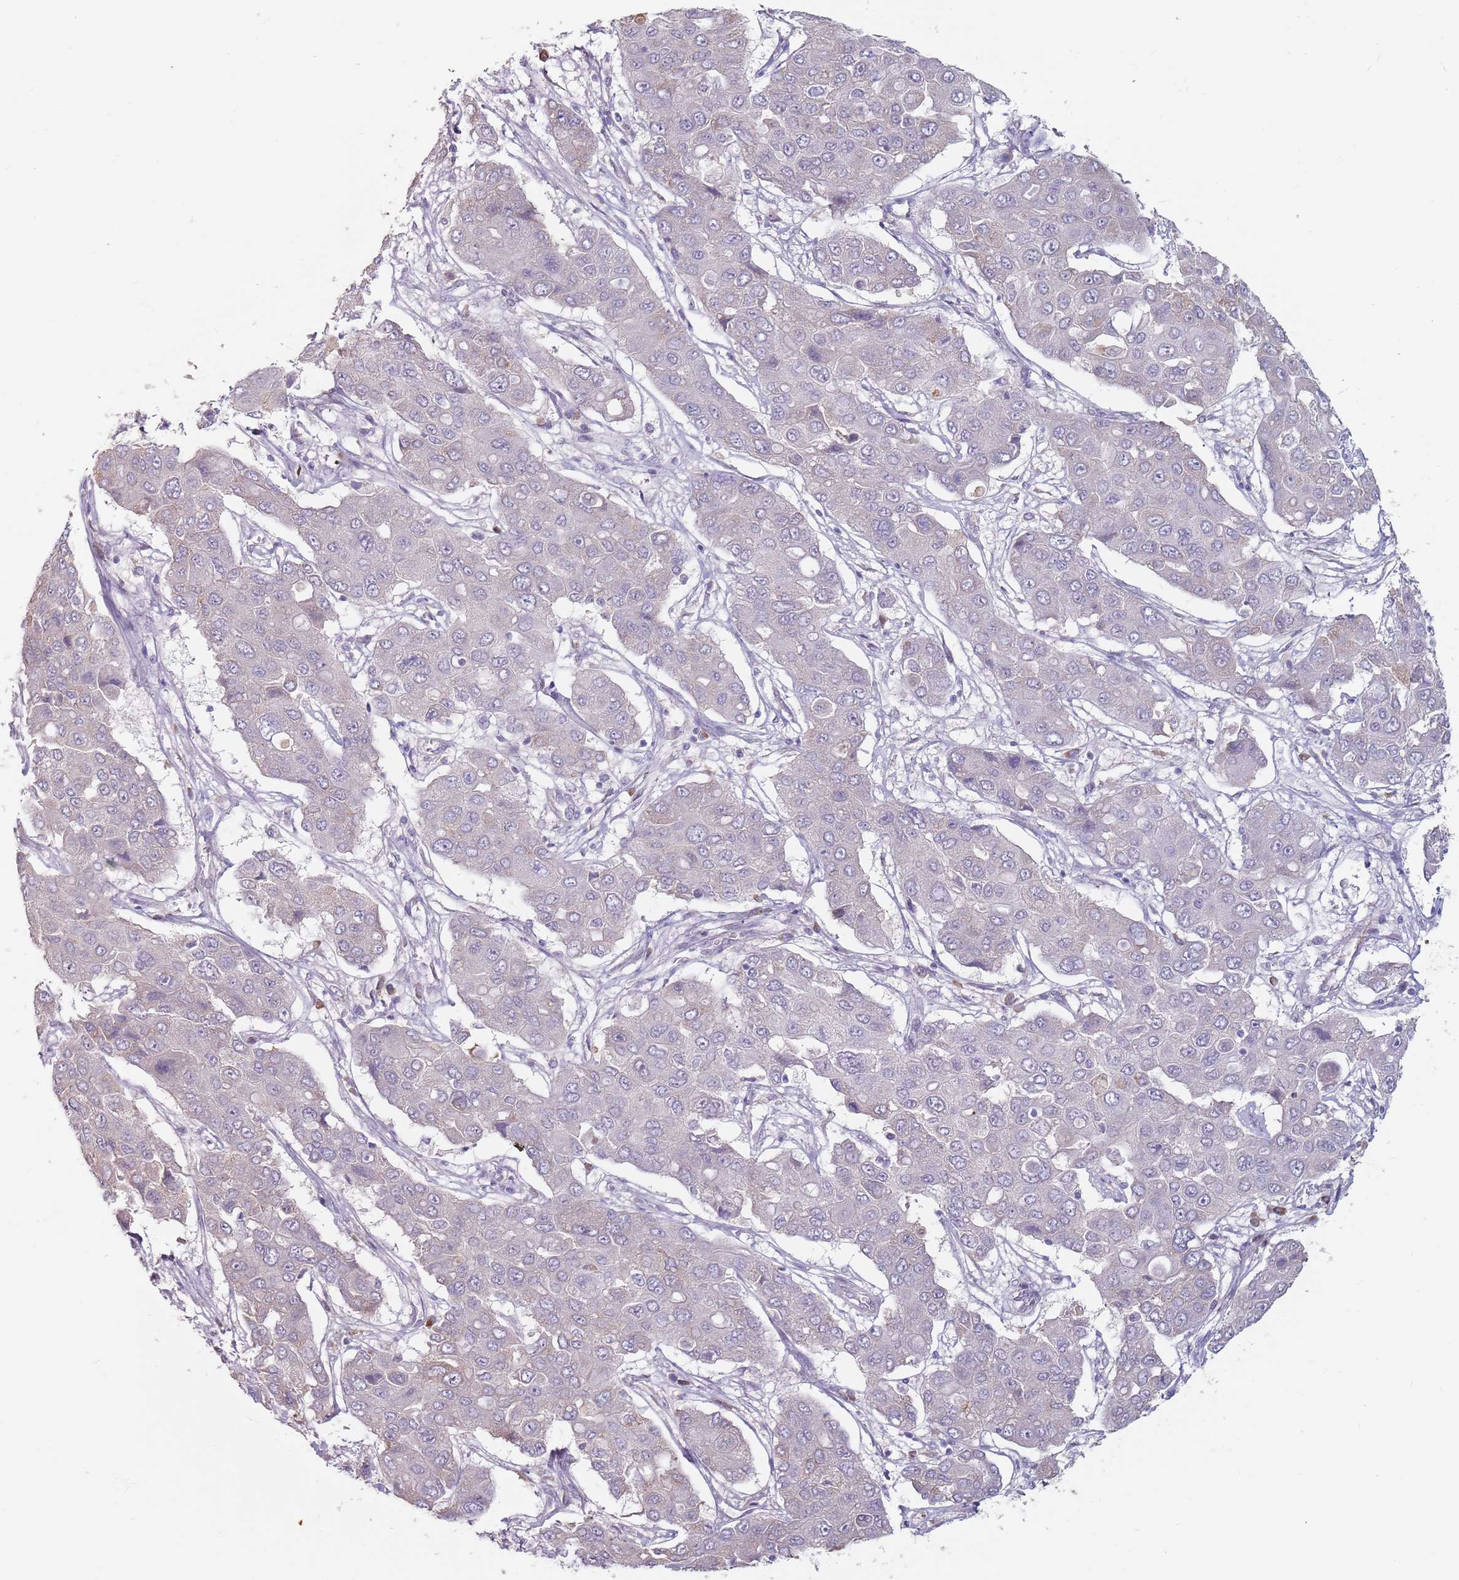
{"staining": {"intensity": "negative", "quantity": "none", "location": "none"}, "tissue": "liver cancer", "cell_type": "Tumor cells", "image_type": "cancer", "snomed": [{"axis": "morphology", "description": "Cholangiocarcinoma"}, {"axis": "topography", "description": "Liver"}], "caption": "This is an immunohistochemistry (IHC) photomicrograph of liver cholangiocarcinoma. There is no positivity in tumor cells.", "gene": "DXO", "patient": {"sex": "male", "age": 67}}